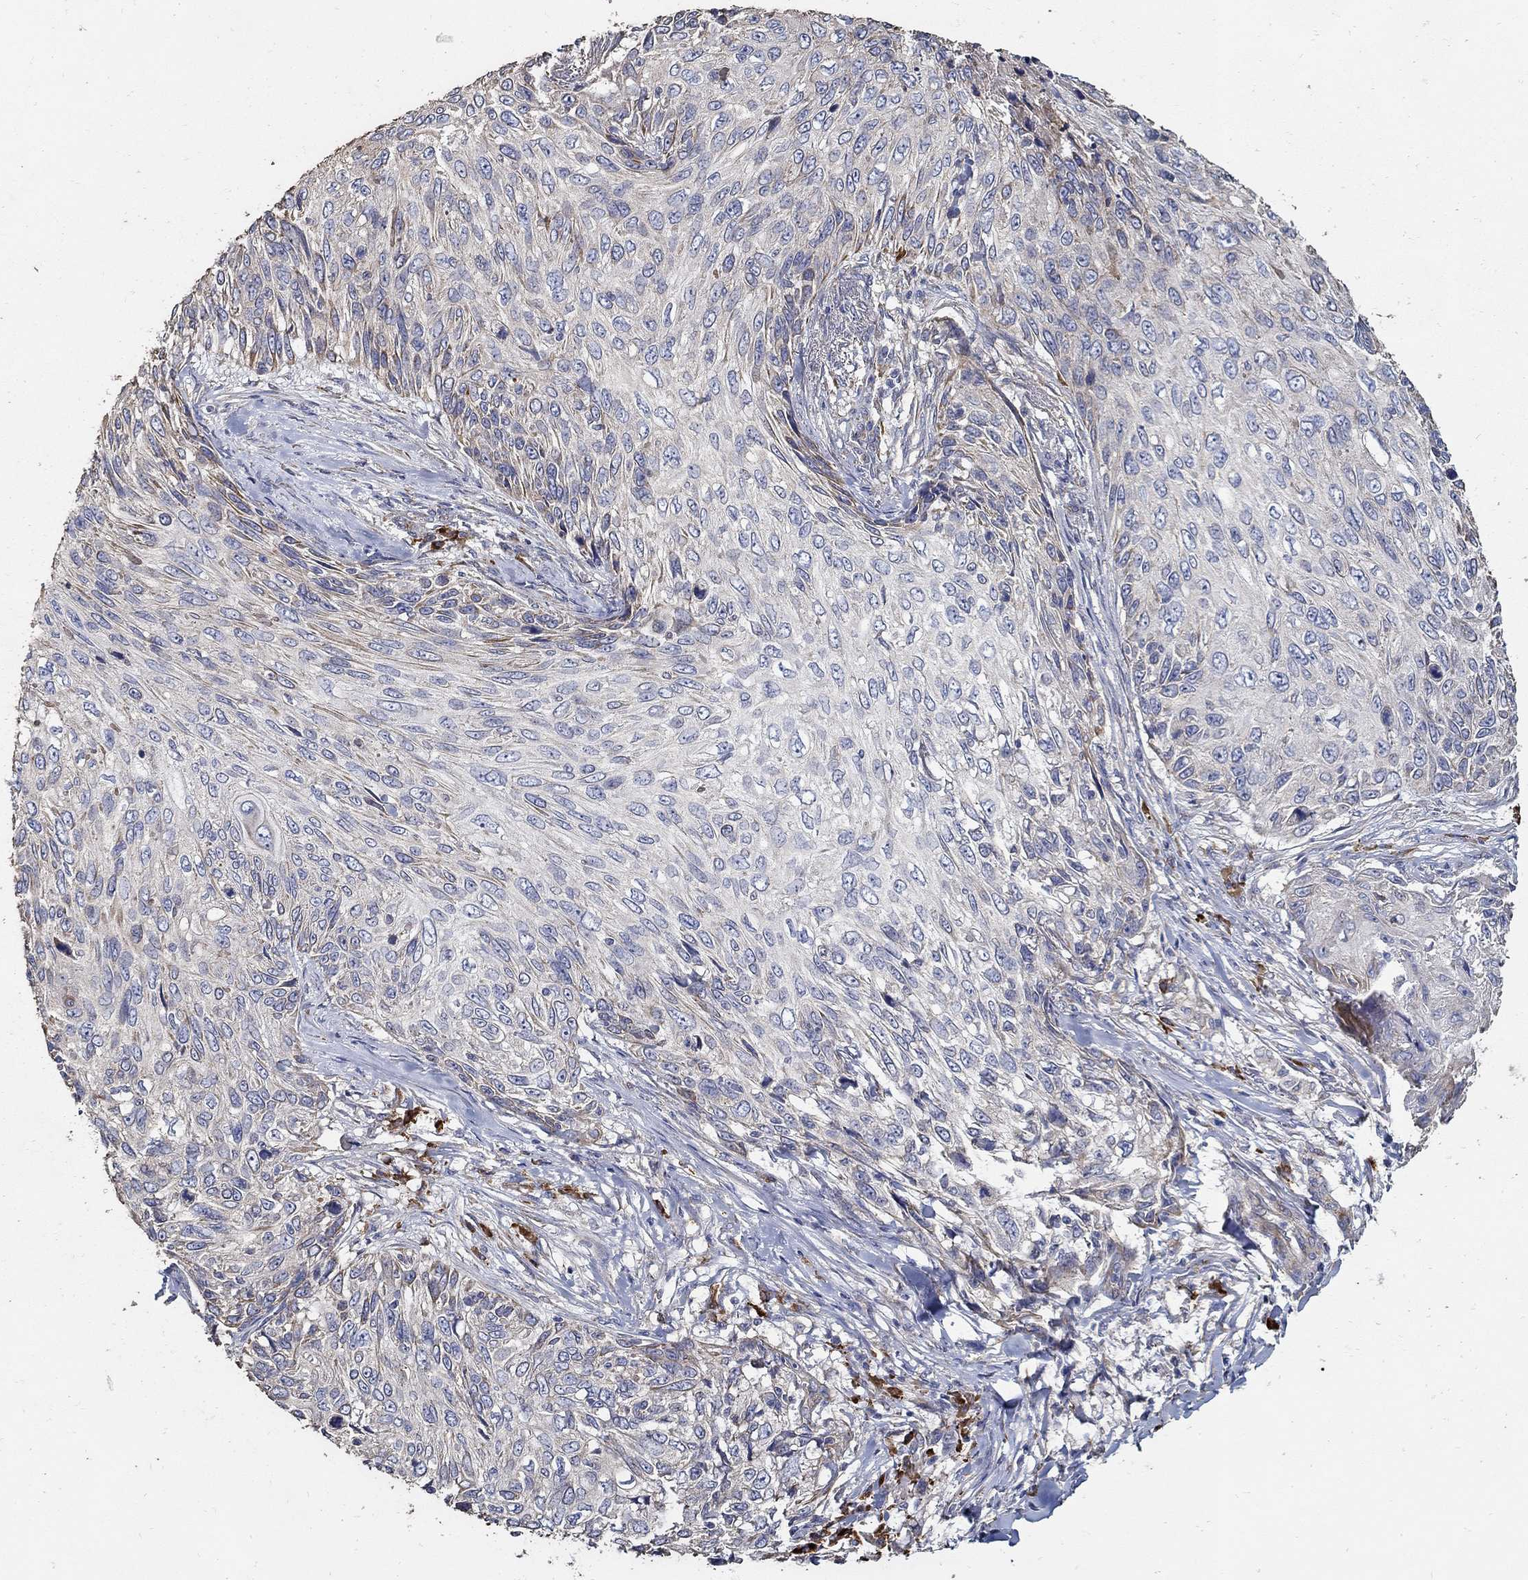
{"staining": {"intensity": "negative", "quantity": "none", "location": "none"}, "tissue": "skin cancer", "cell_type": "Tumor cells", "image_type": "cancer", "snomed": [{"axis": "morphology", "description": "Squamous cell carcinoma, NOS"}, {"axis": "topography", "description": "Skin"}], "caption": "A photomicrograph of squamous cell carcinoma (skin) stained for a protein exhibits no brown staining in tumor cells.", "gene": "EMILIN3", "patient": {"sex": "male", "age": 92}}